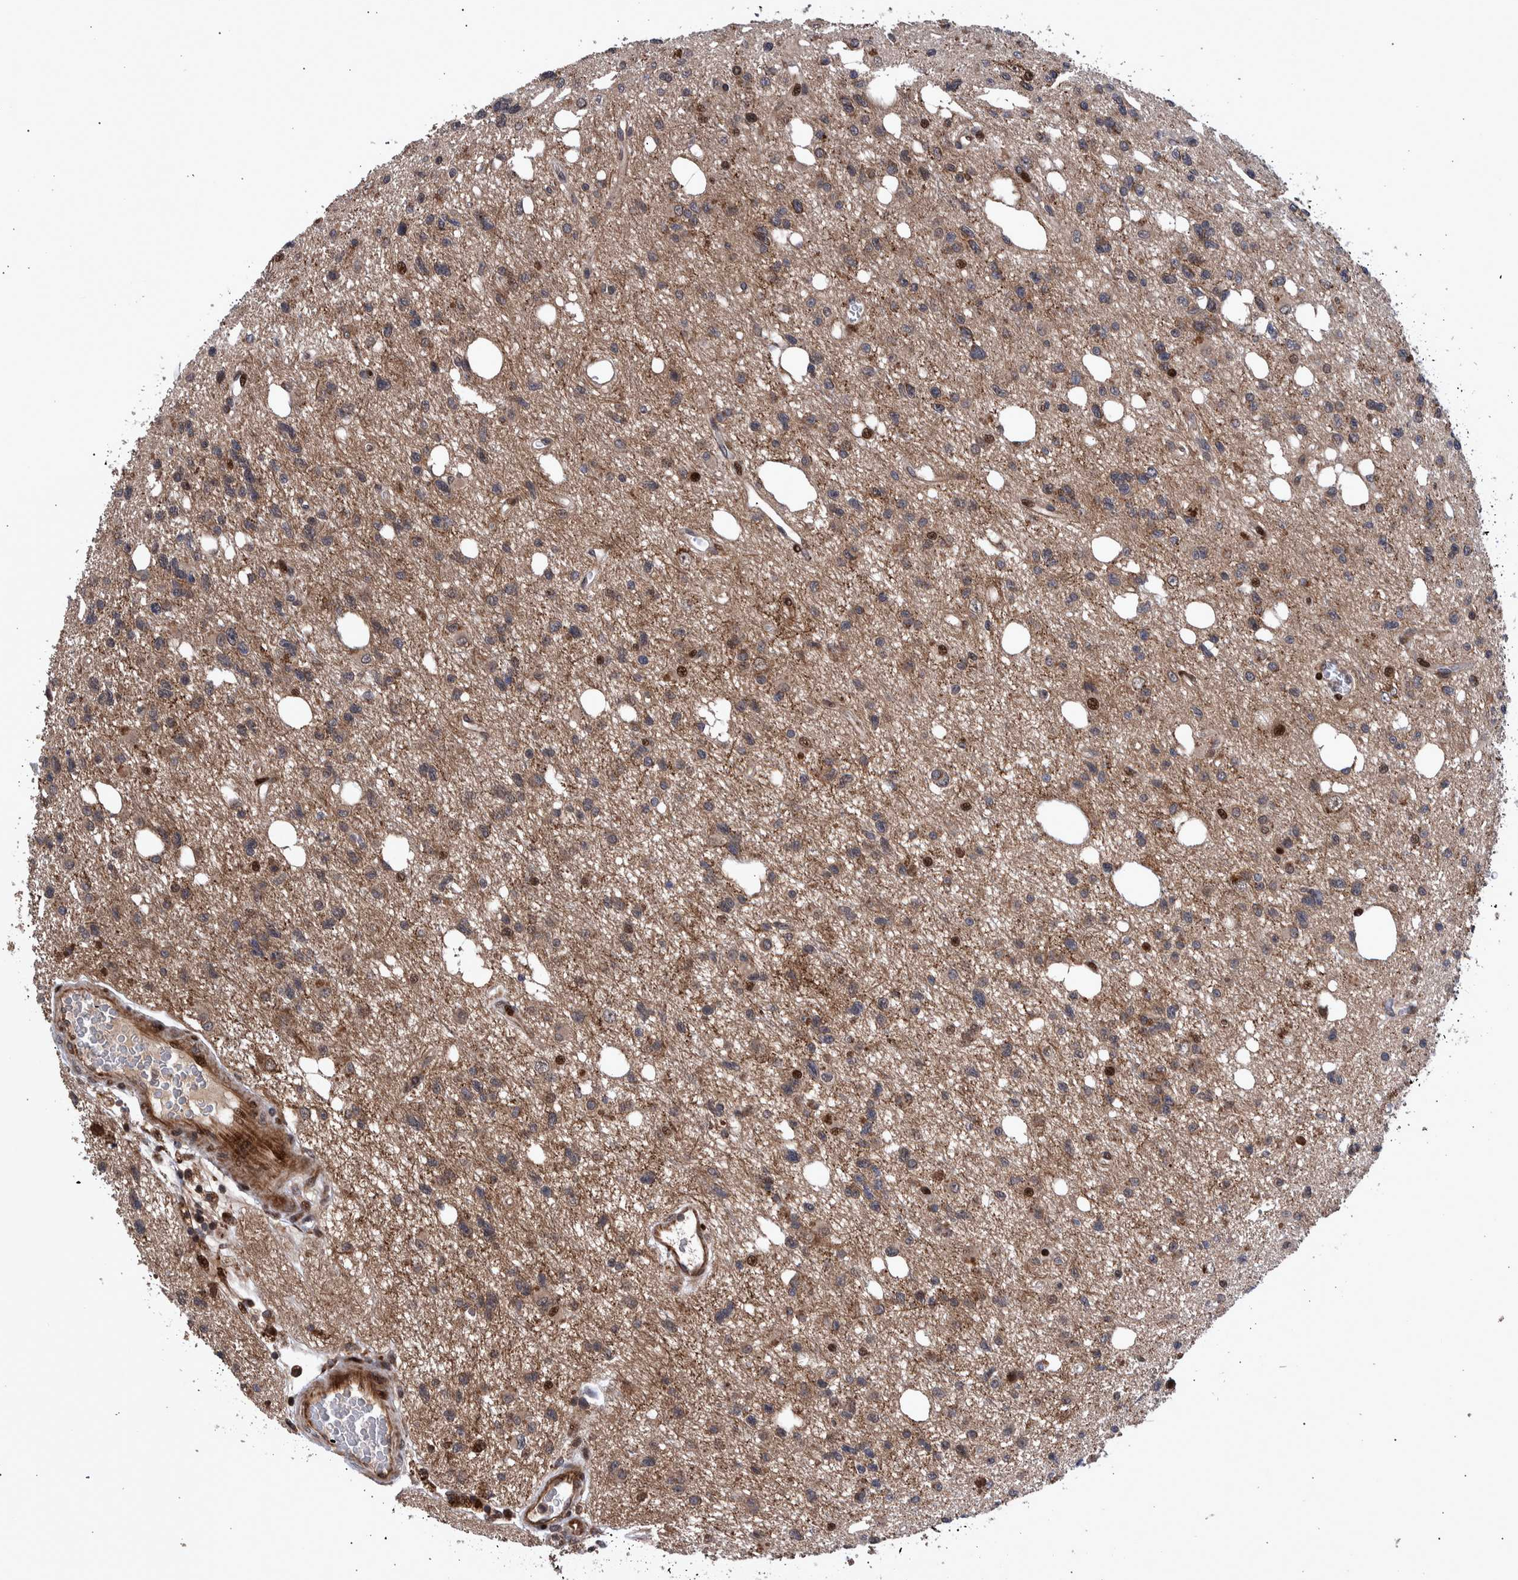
{"staining": {"intensity": "weak", "quantity": ">75%", "location": "cytoplasmic/membranous"}, "tissue": "glioma", "cell_type": "Tumor cells", "image_type": "cancer", "snomed": [{"axis": "morphology", "description": "Glioma, malignant, High grade"}, {"axis": "topography", "description": "Brain"}], "caption": "Glioma stained for a protein (brown) reveals weak cytoplasmic/membranous positive expression in about >75% of tumor cells.", "gene": "SHISA6", "patient": {"sex": "female", "age": 62}}